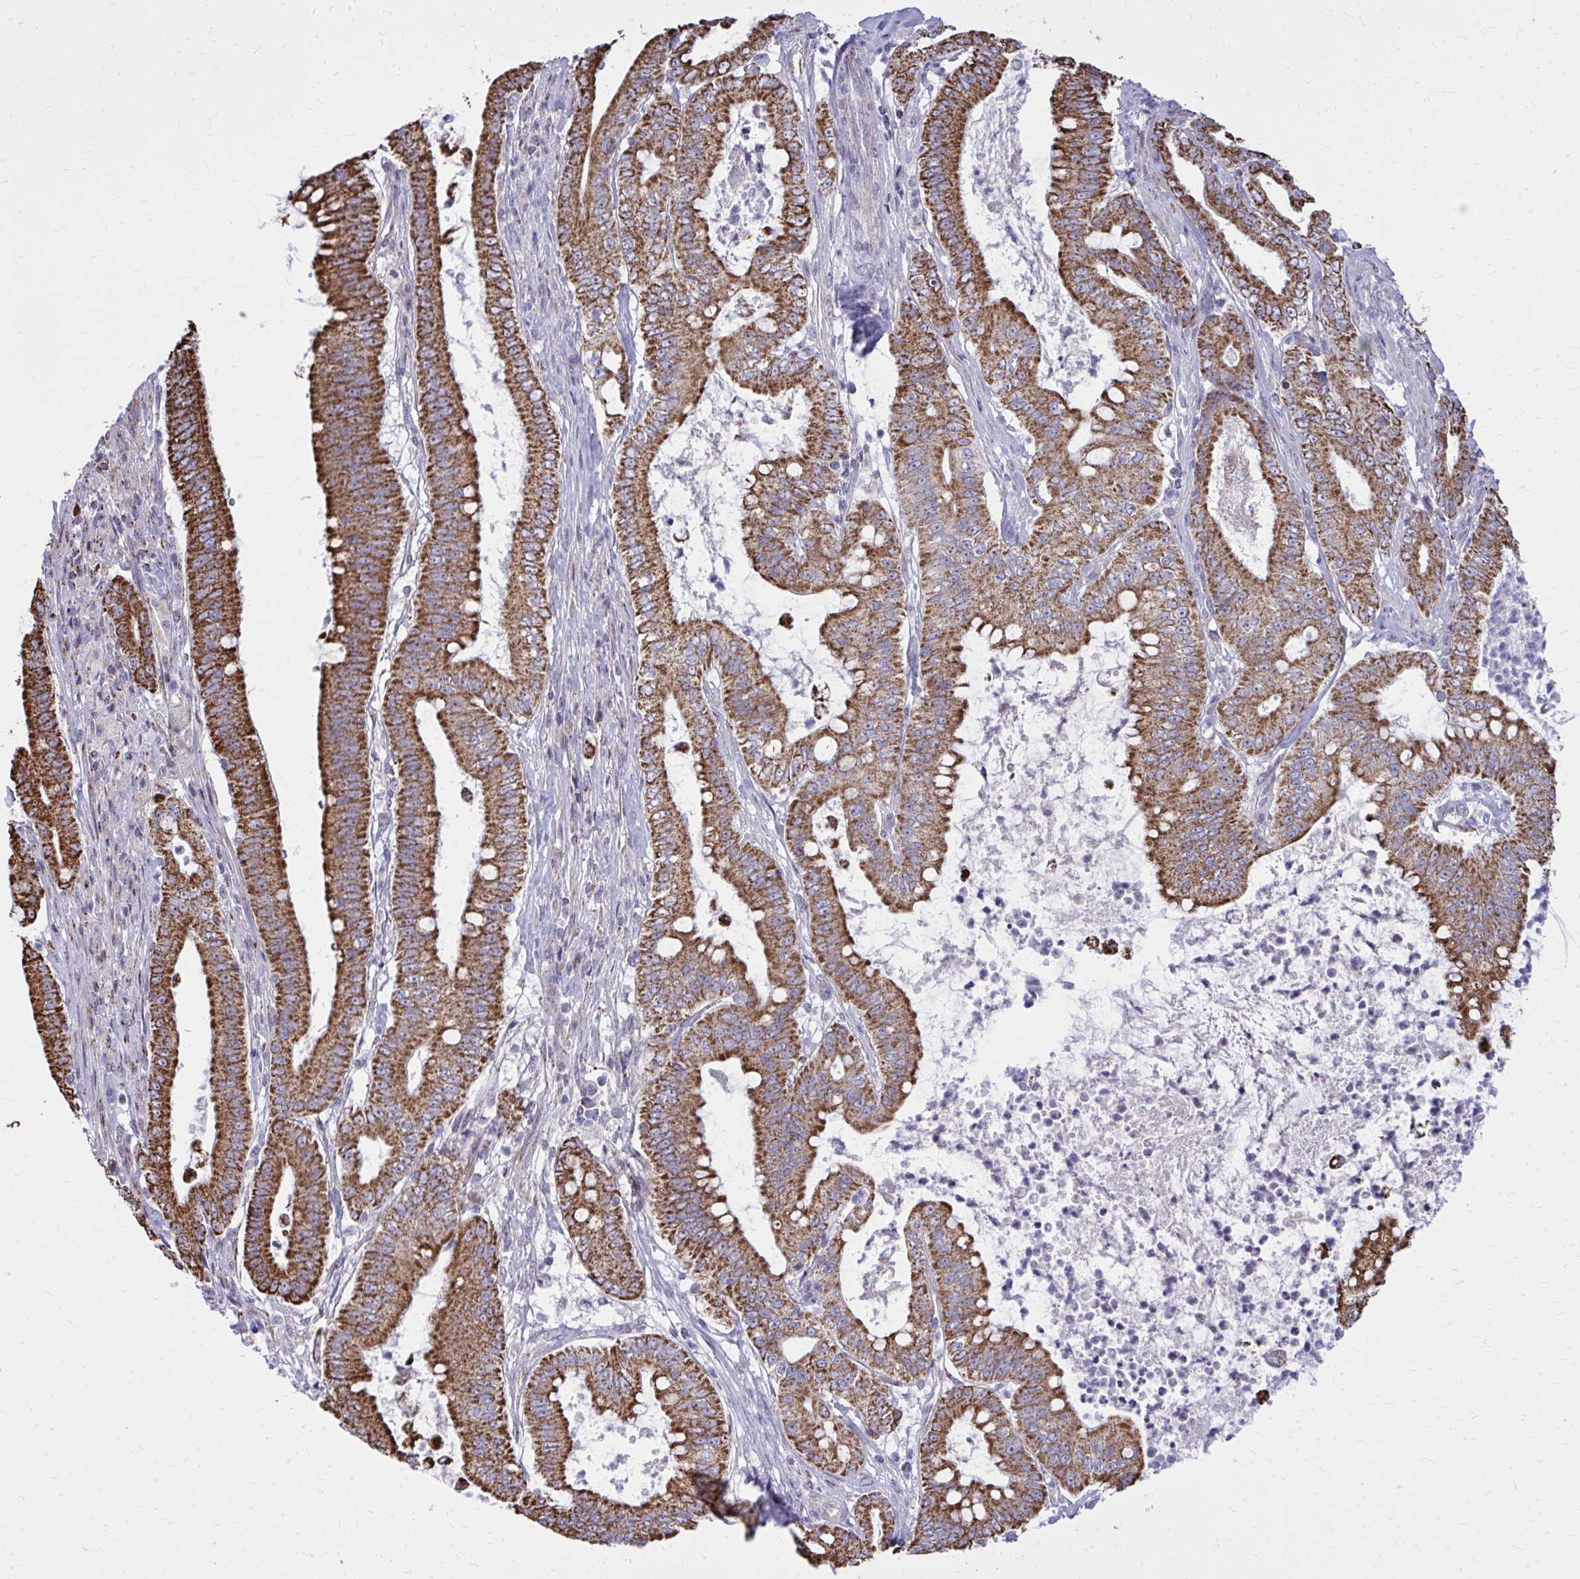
{"staining": {"intensity": "strong", "quantity": ">75%", "location": "cytoplasmic/membranous"}, "tissue": "pancreatic cancer", "cell_type": "Tumor cells", "image_type": "cancer", "snomed": [{"axis": "morphology", "description": "Adenocarcinoma, NOS"}, {"axis": "topography", "description": "Pancreas"}], "caption": "Pancreatic cancer (adenocarcinoma) stained with immunohistochemistry (IHC) reveals strong cytoplasmic/membranous expression in approximately >75% of tumor cells. The protein is shown in brown color, while the nuclei are stained blue.", "gene": "ZNF362", "patient": {"sex": "male", "age": 71}}